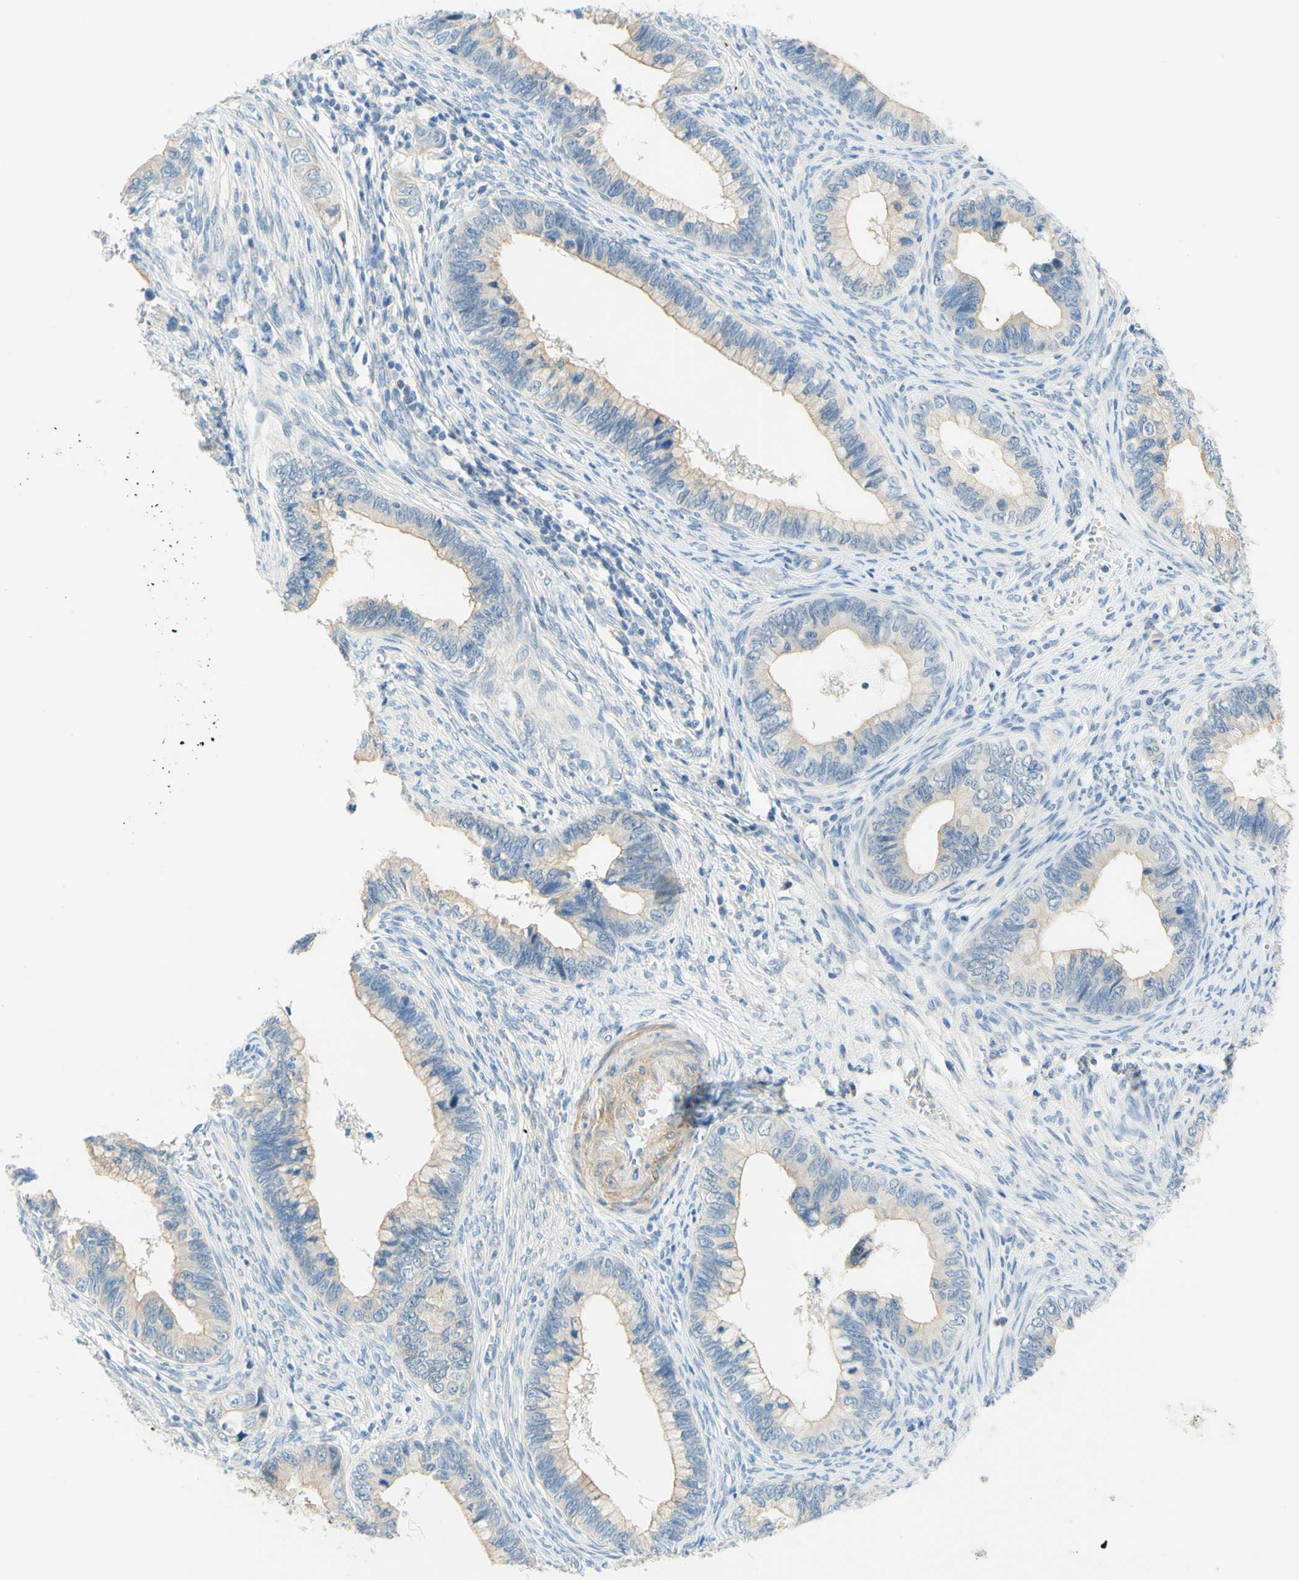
{"staining": {"intensity": "weak", "quantity": ">75%", "location": "cytoplasmic/membranous"}, "tissue": "cervical cancer", "cell_type": "Tumor cells", "image_type": "cancer", "snomed": [{"axis": "morphology", "description": "Adenocarcinoma, NOS"}, {"axis": "topography", "description": "Cervix"}], "caption": "A brown stain shows weak cytoplasmic/membranous expression of a protein in human cervical cancer (adenocarcinoma) tumor cells.", "gene": "ENTREP2", "patient": {"sex": "female", "age": 44}}